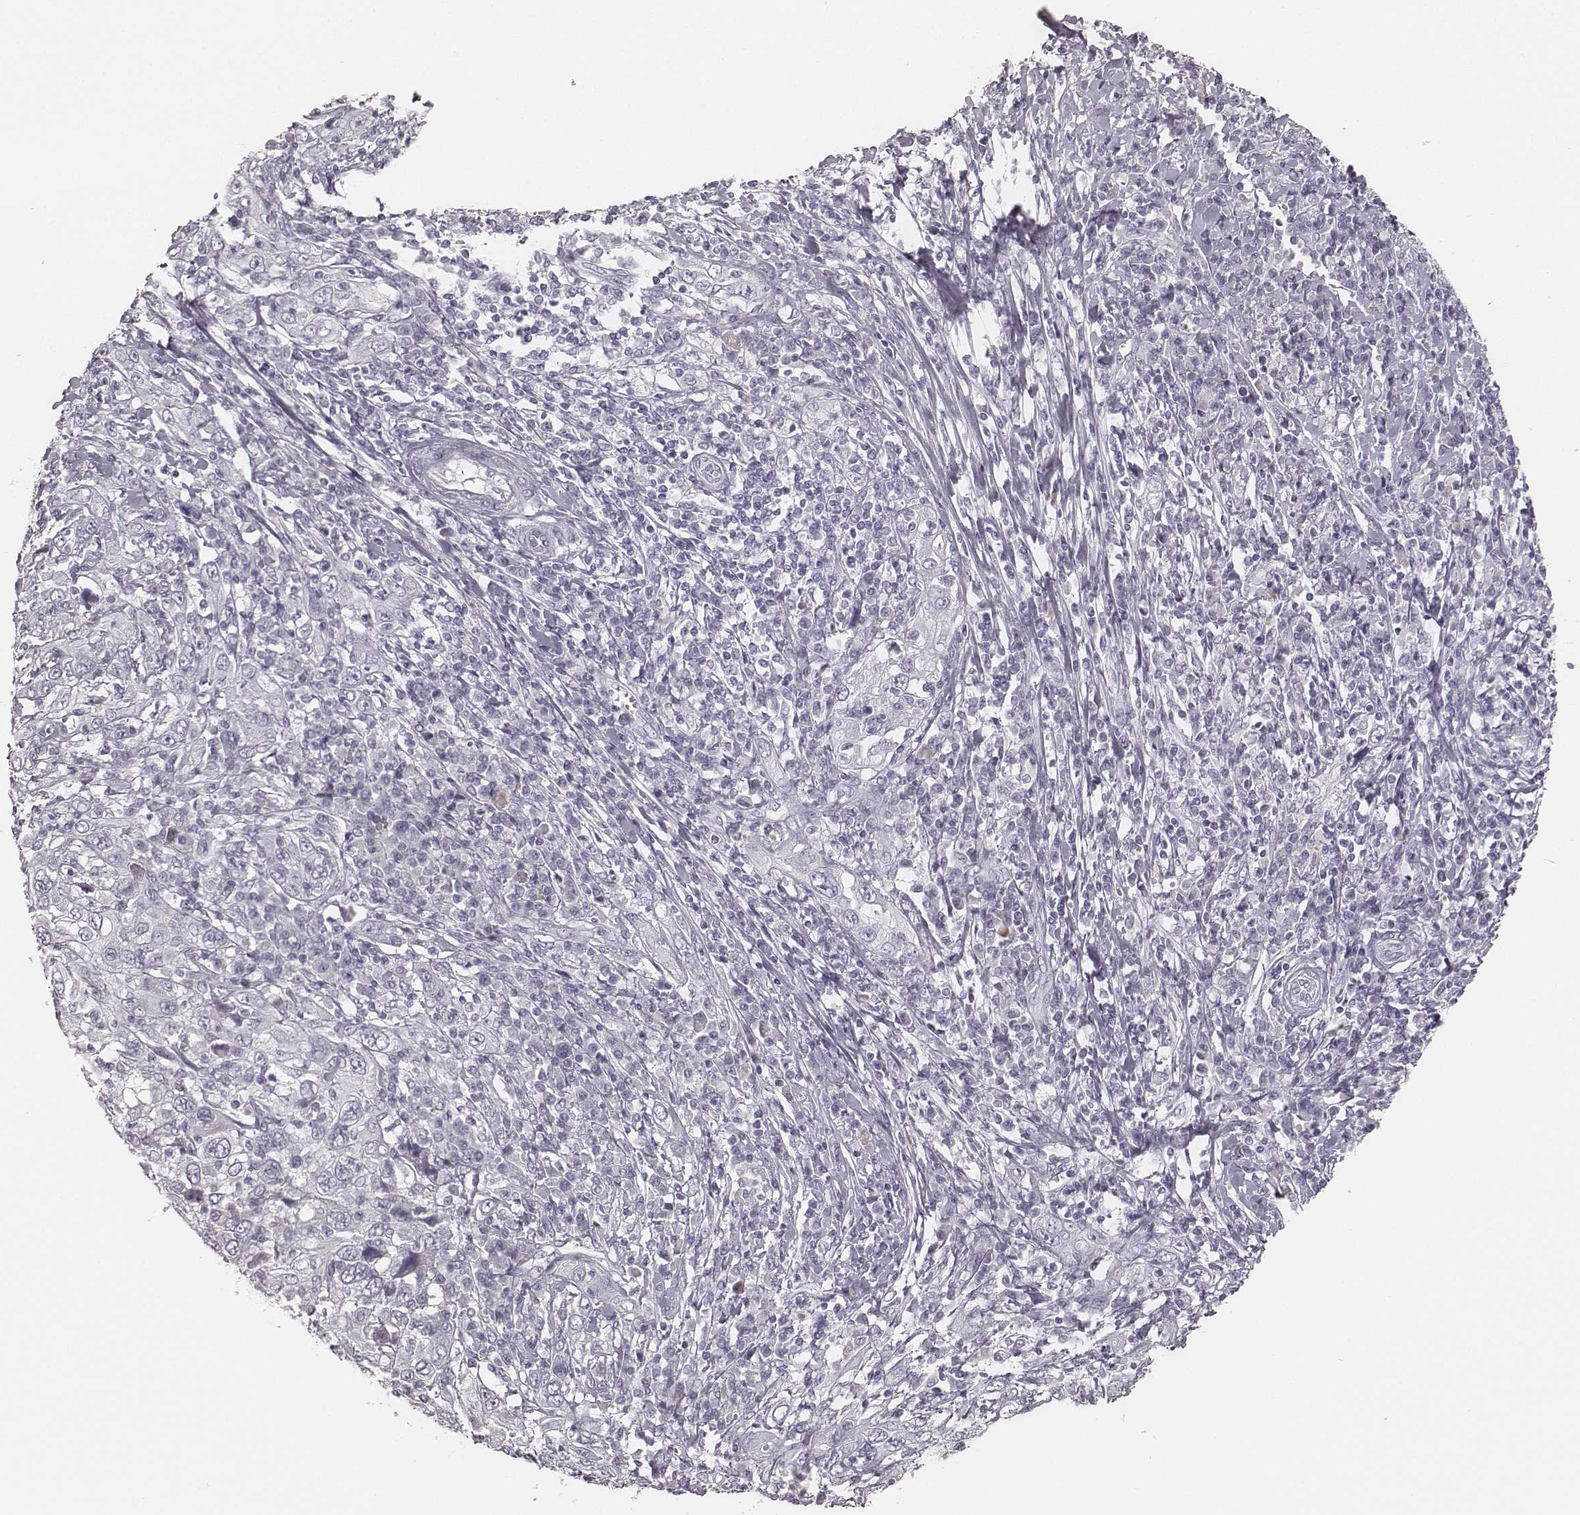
{"staining": {"intensity": "negative", "quantity": "none", "location": "none"}, "tissue": "cervical cancer", "cell_type": "Tumor cells", "image_type": "cancer", "snomed": [{"axis": "morphology", "description": "Squamous cell carcinoma, NOS"}, {"axis": "topography", "description": "Cervix"}], "caption": "IHC image of neoplastic tissue: cervical cancer stained with DAB (3,3'-diaminobenzidine) demonstrates no significant protein staining in tumor cells.", "gene": "KRT82", "patient": {"sex": "female", "age": 46}}